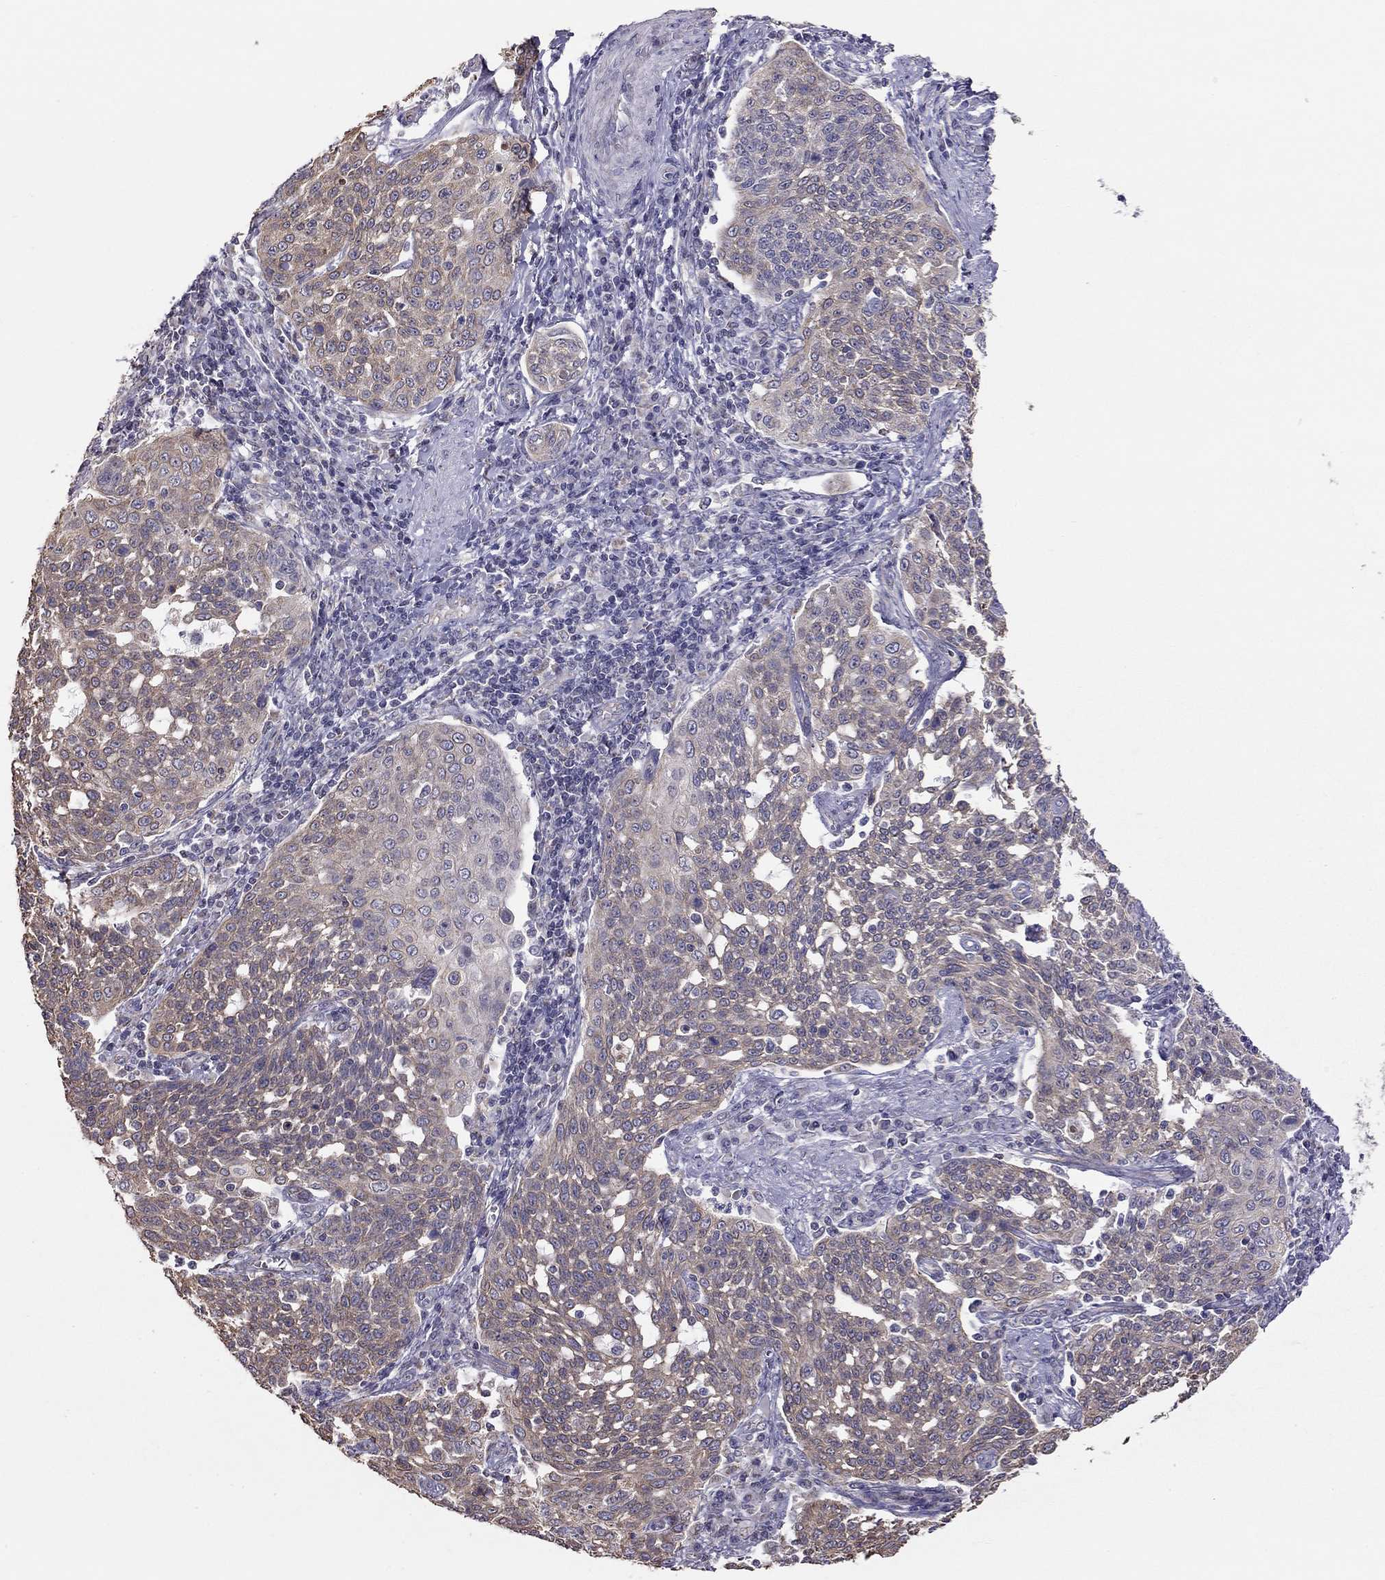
{"staining": {"intensity": "weak", "quantity": "25%-75%", "location": "cytoplasmic/membranous"}, "tissue": "cervical cancer", "cell_type": "Tumor cells", "image_type": "cancer", "snomed": [{"axis": "morphology", "description": "Squamous cell carcinoma, NOS"}, {"axis": "topography", "description": "Cervix"}], "caption": "Tumor cells reveal low levels of weak cytoplasmic/membranous positivity in approximately 25%-75% of cells in squamous cell carcinoma (cervical).", "gene": "LRIT3", "patient": {"sex": "female", "age": 34}}